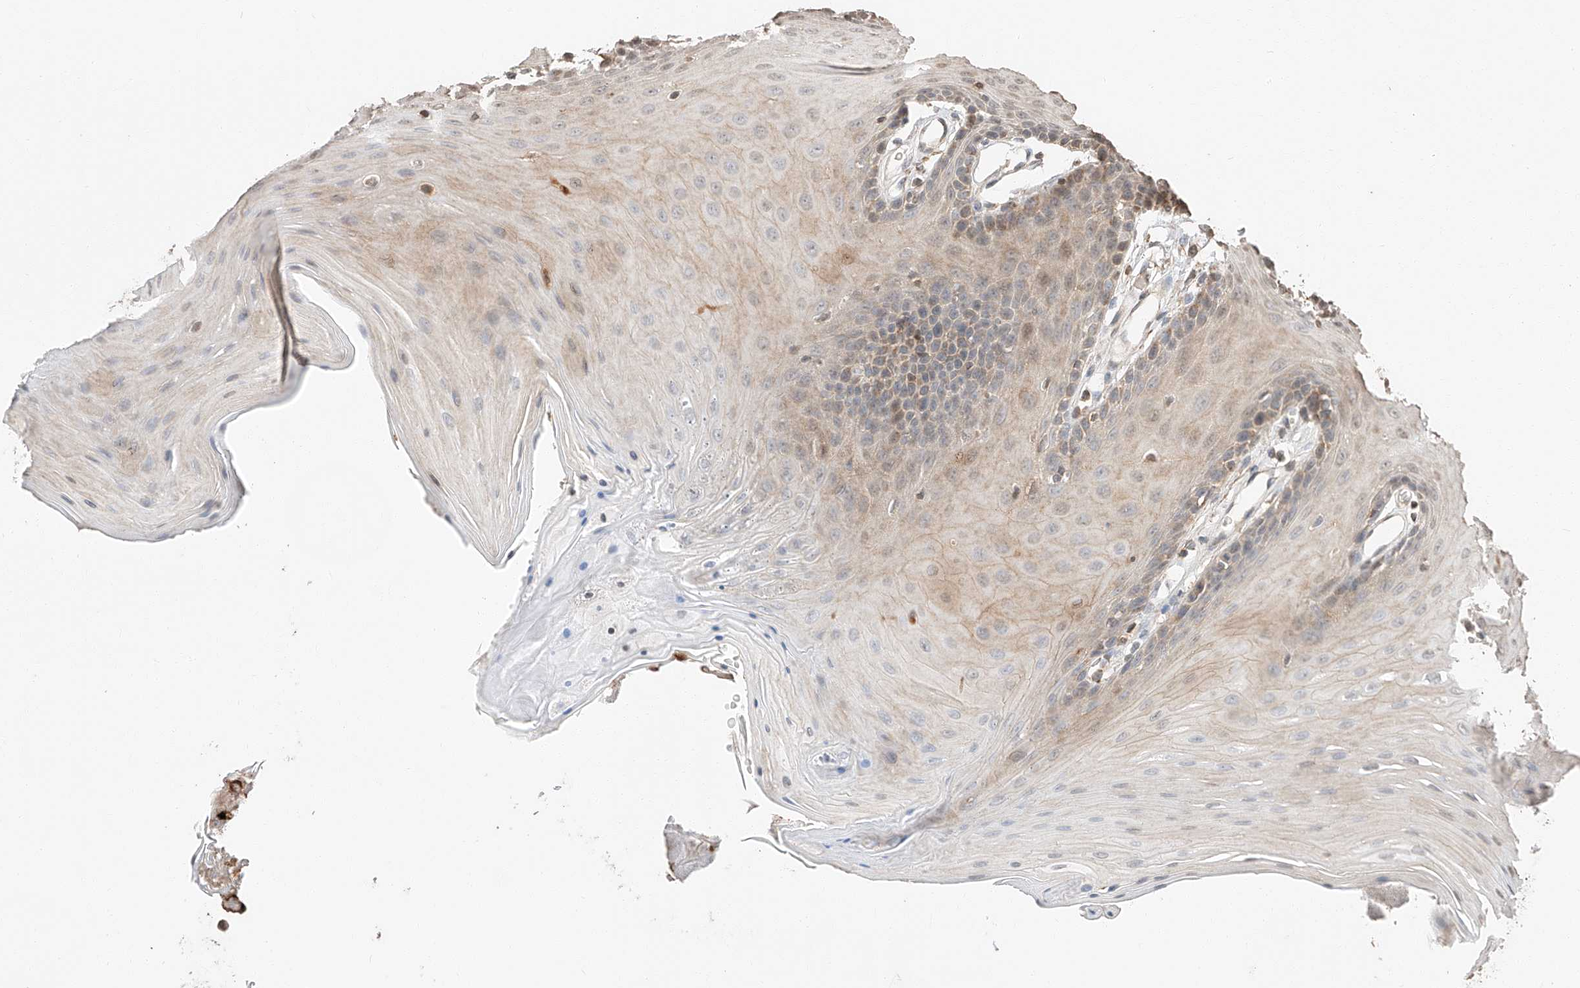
{"staining": {"intensity": "moderate", "quantity": "<25%", "location": "cytoplasmic/membranous"}, "tissue": "oral mucosa", "cell_type": "Squamous epithelial cells", "image_type": "normal", "snomed": [{"axis": "morphology", "description": "Normal tissue, NOS"}, {"axis": "morphology", "description": "Squamous cell carcinoma, NOS"}, {"axis": "topography", "description": "Skeletal muscle"}, {"axis": "topography", "description": "Oral tissue"}, {"axis": "topography", "description": "Salivary gland"}, {"axis": "topography", "description": "Head-Neck"}], "caption": "Normal oral mucosa displays moderate cytoplasmic/membranous positivity in approximately <25% of squamous epithelial cells, visualized by immunohistochemistry.", "gene": "ARHGAP33", "patient": {"sex": "male", "age": 54}}